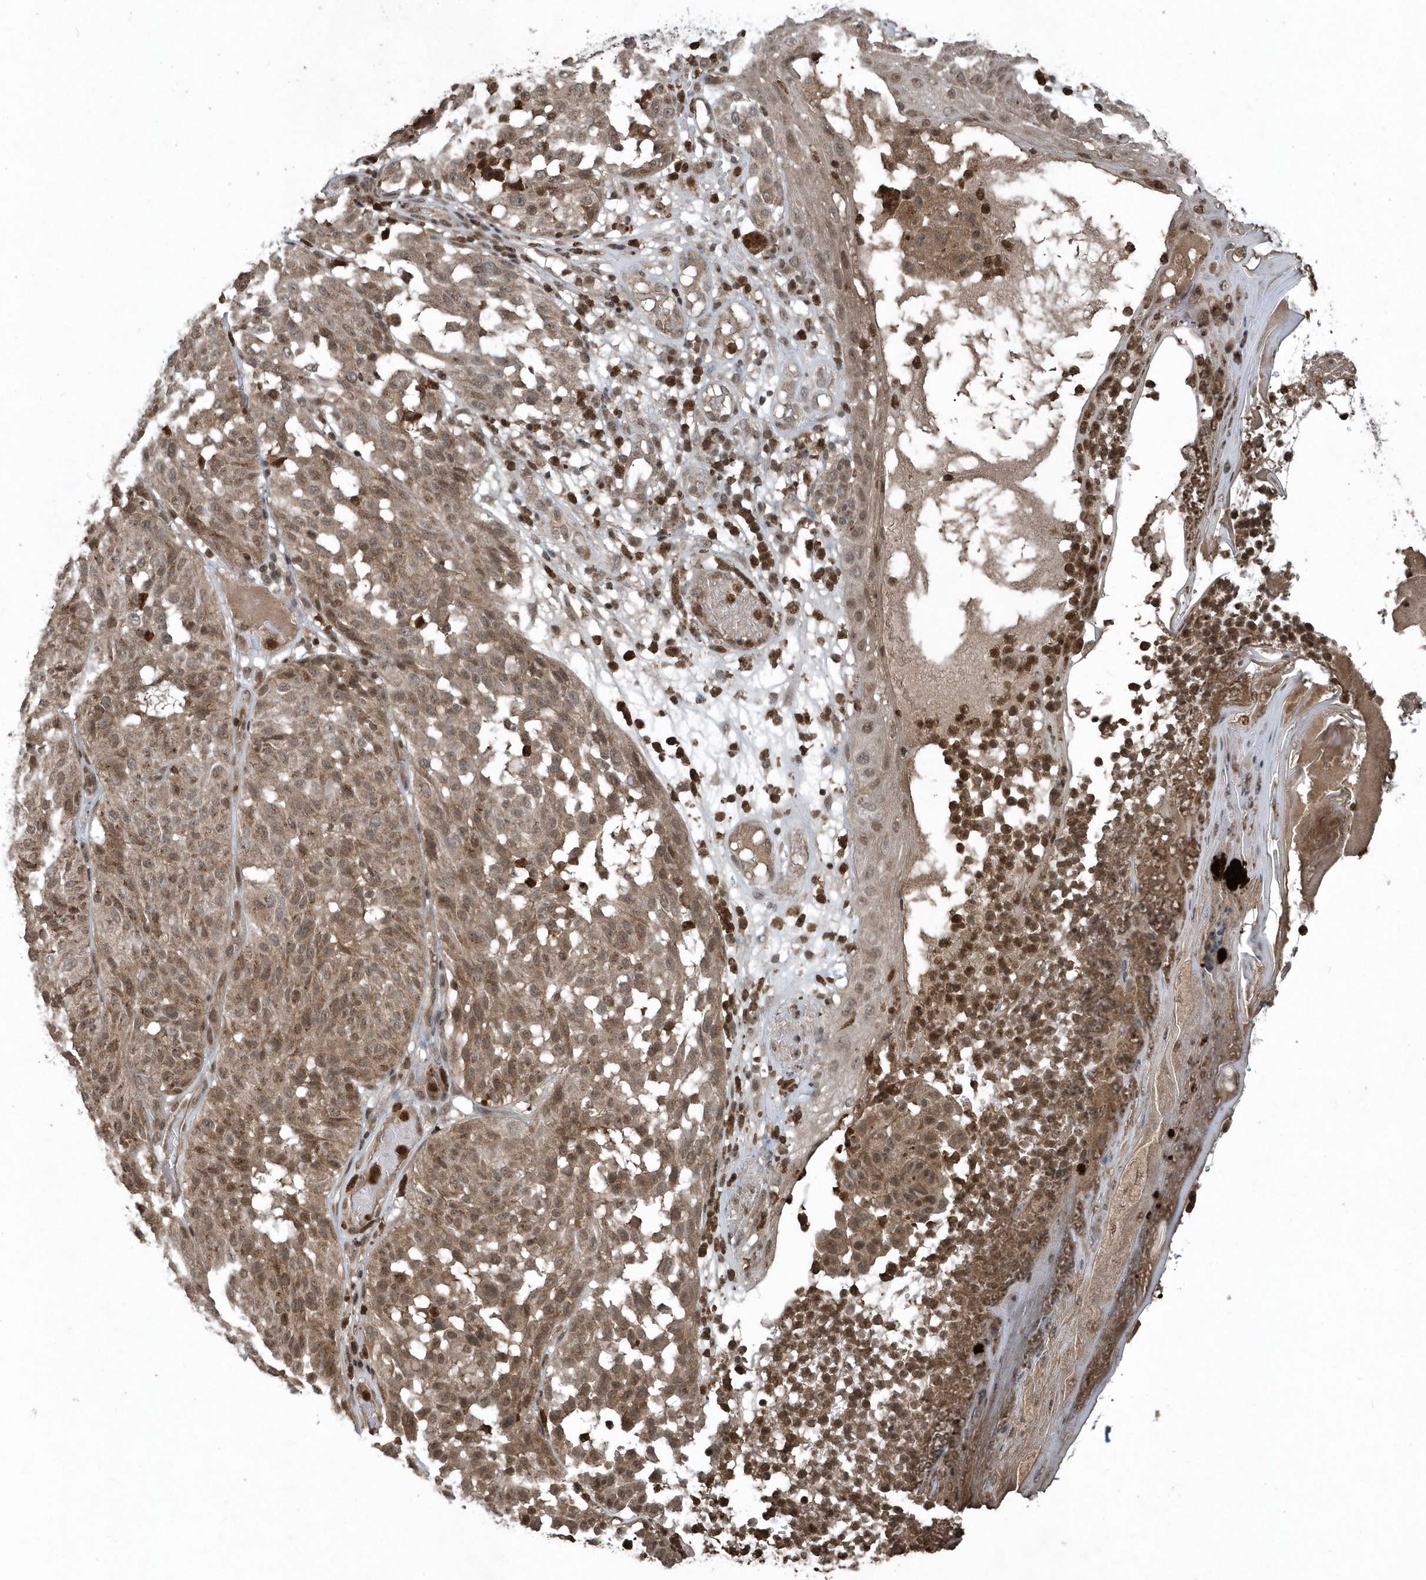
{"staining": {"intensity": "moderate", "quantity": ">75%", "location": "cytoplasmic/membranous,nuclear"}, "tissue": "melanoma", "cell_type": "Tumor cells", "image_type": "cancer", "snomed": [{"axis": "morphology", "description": "Malignant melanoma, NOS"}, {"axis": "topography", "description": "Skin"}], "caption": "Malignant melanoma tissue reveals moderate cytoplasmic/membranous and nuclear expression in about >75% of tumor cells", "gene": "EIF2B1", "patient": {"sex": "female", "age": 46}}